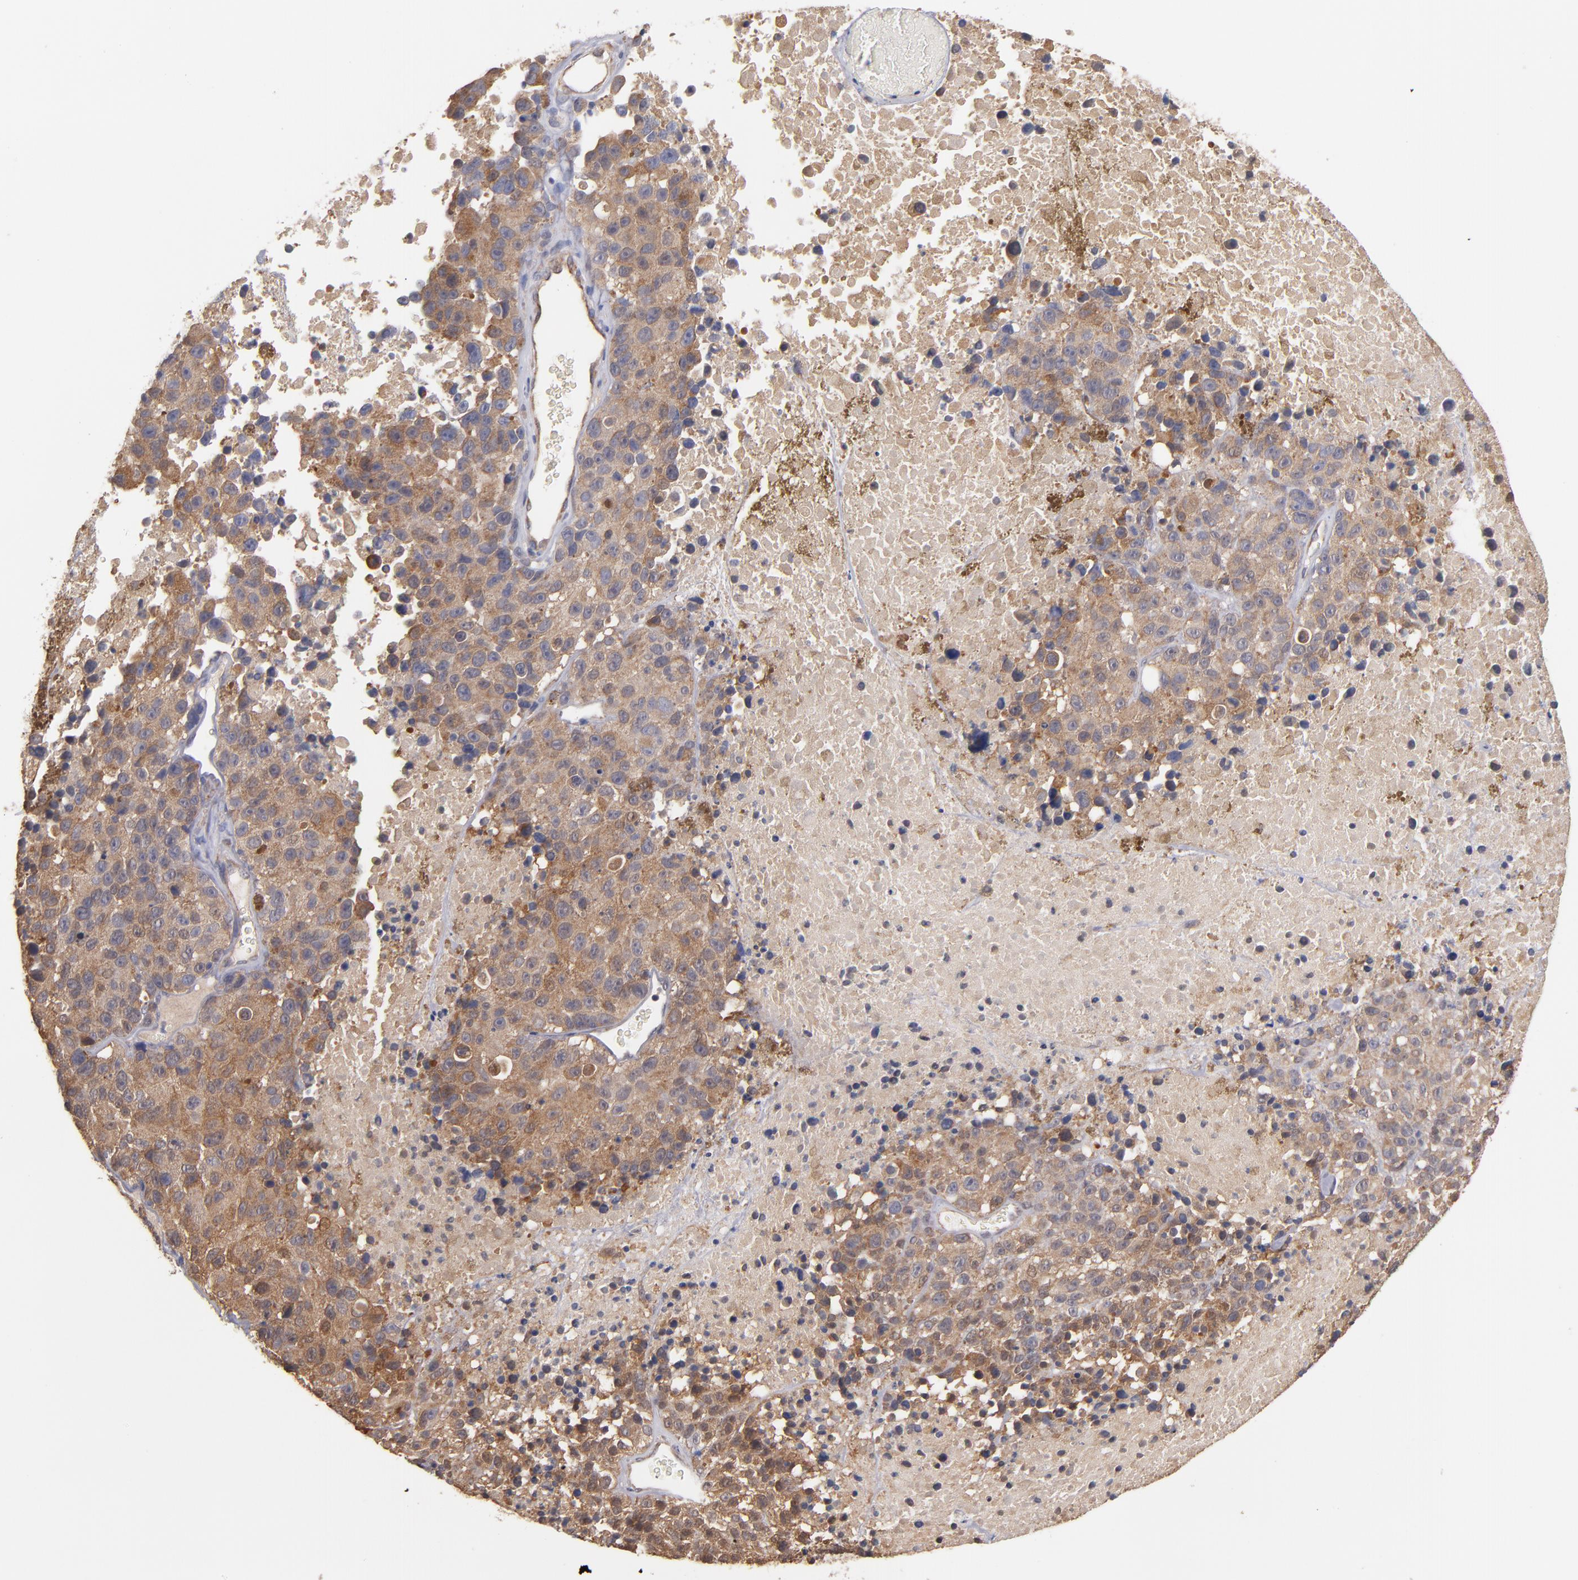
{"staining": {"intensity": "moderate", "quantity": "25%-75%", "location": "cytoplasmic/membranous"}, "tissue": "melanoma", "cell_type": "Tumor cells", "image_type": "cancer", "snomed": [{"axis": "morphology", "description": "Malignant melanoma, Metastatic site"}, {"axis": "topography", "description": "Cerebral cortex"}], "caption": "Immunohistochemistry (IHC) photomicrograph of neoplastic tissue: human malignant melanoma (metastatic site) stained using immunohistochemistry (IHC) displays medium levels of moderate protein expression localized specifically in the cytoplasmic/membranous of tumor cells, appearing as a cytoplasmic/membranous brown color.", "gene": "GMFG", "patient": {"sex": "female", "age": 52}}